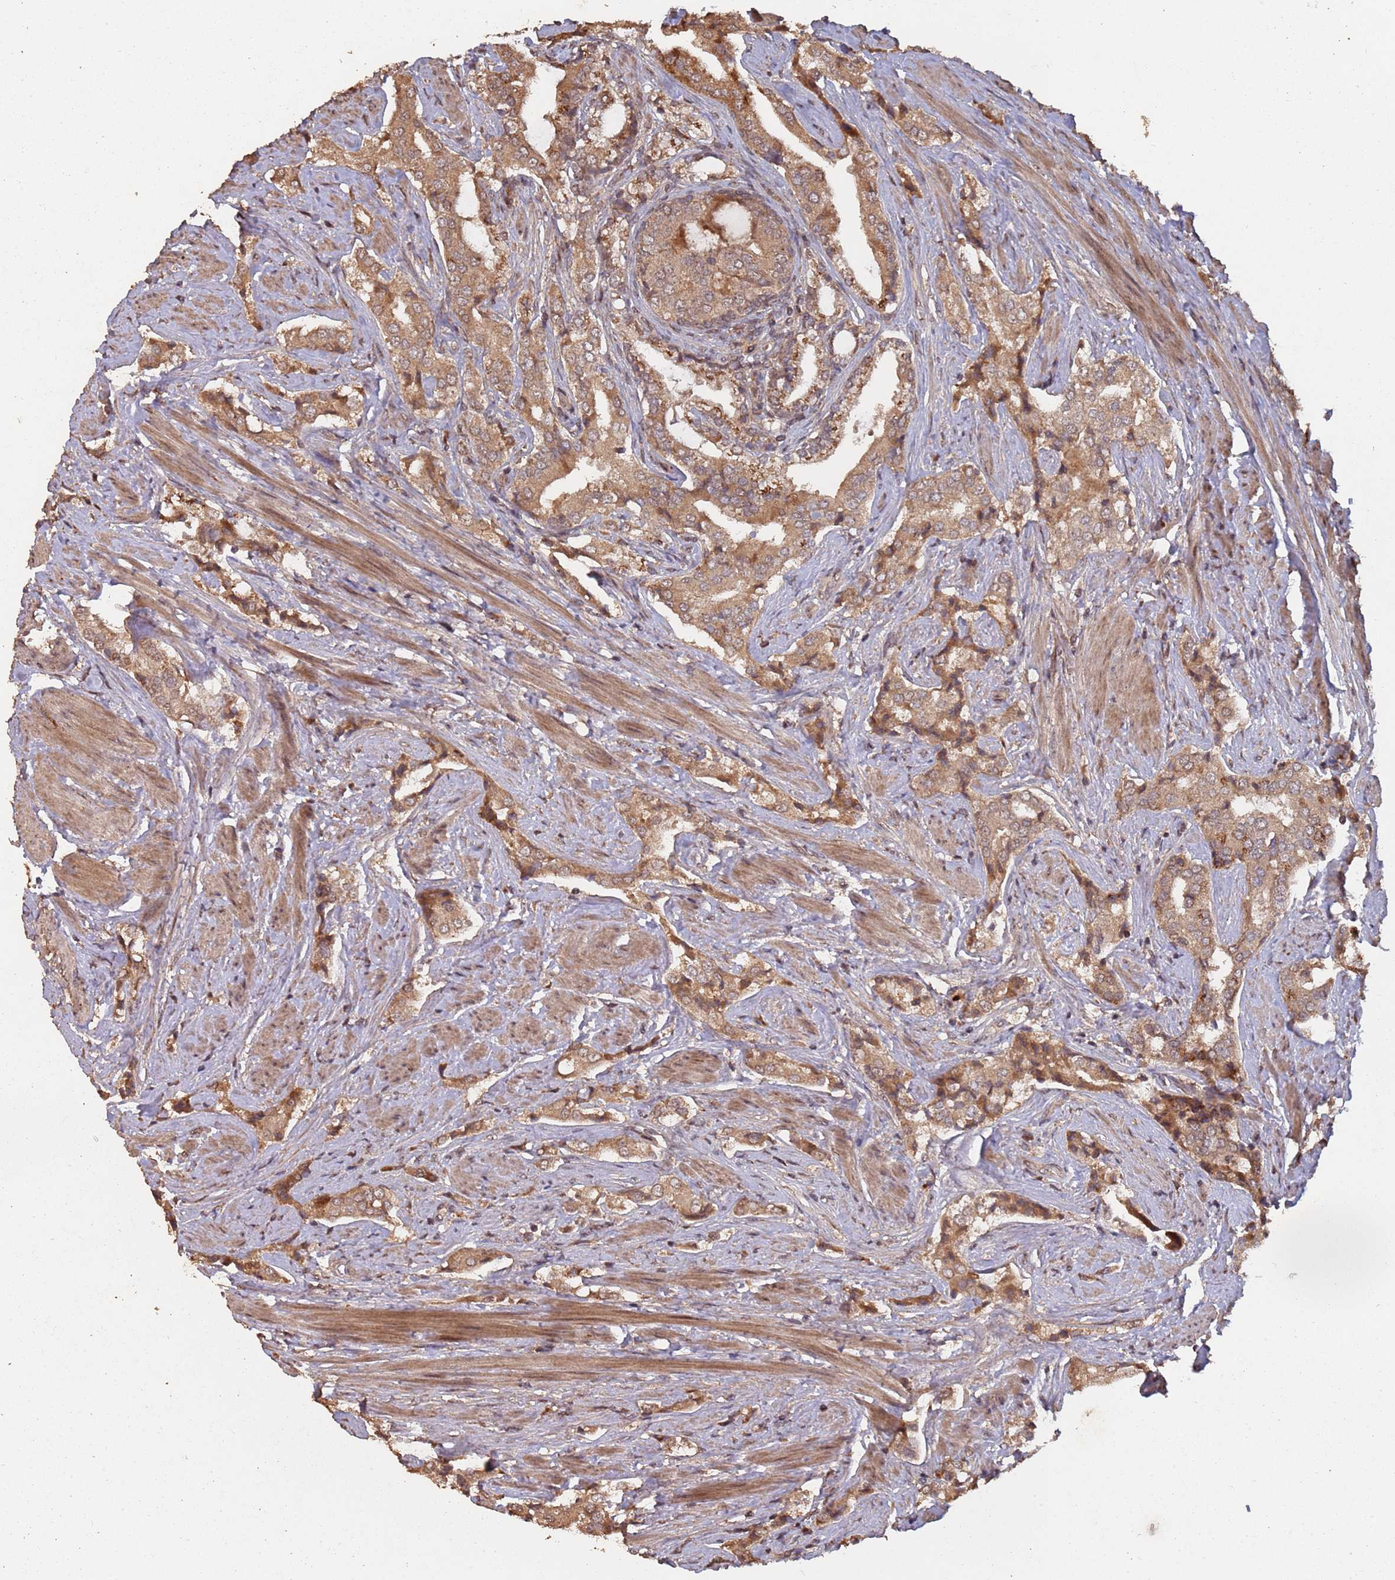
{"staining": {"intensity": "moderate", "quantity": ">75%", "location": "cytoplasmic/membranous"}, "tissue": "prostate cancer", "cell_type": "Tumor cells", "image_type": "cancer", "snomed": [{"axis": "morphology", "description": "Adenocarcinoma, High grade"}, {"axis": "topography", "description": "Prostate"}], "caption": "Protein analysis of prostate cancer tissue displays moderate cytoplasmic/membranous positivity in about >75% of tumor cells.", "gene": "FRAT1", "patient": {"sex": "male", "age": 71}}